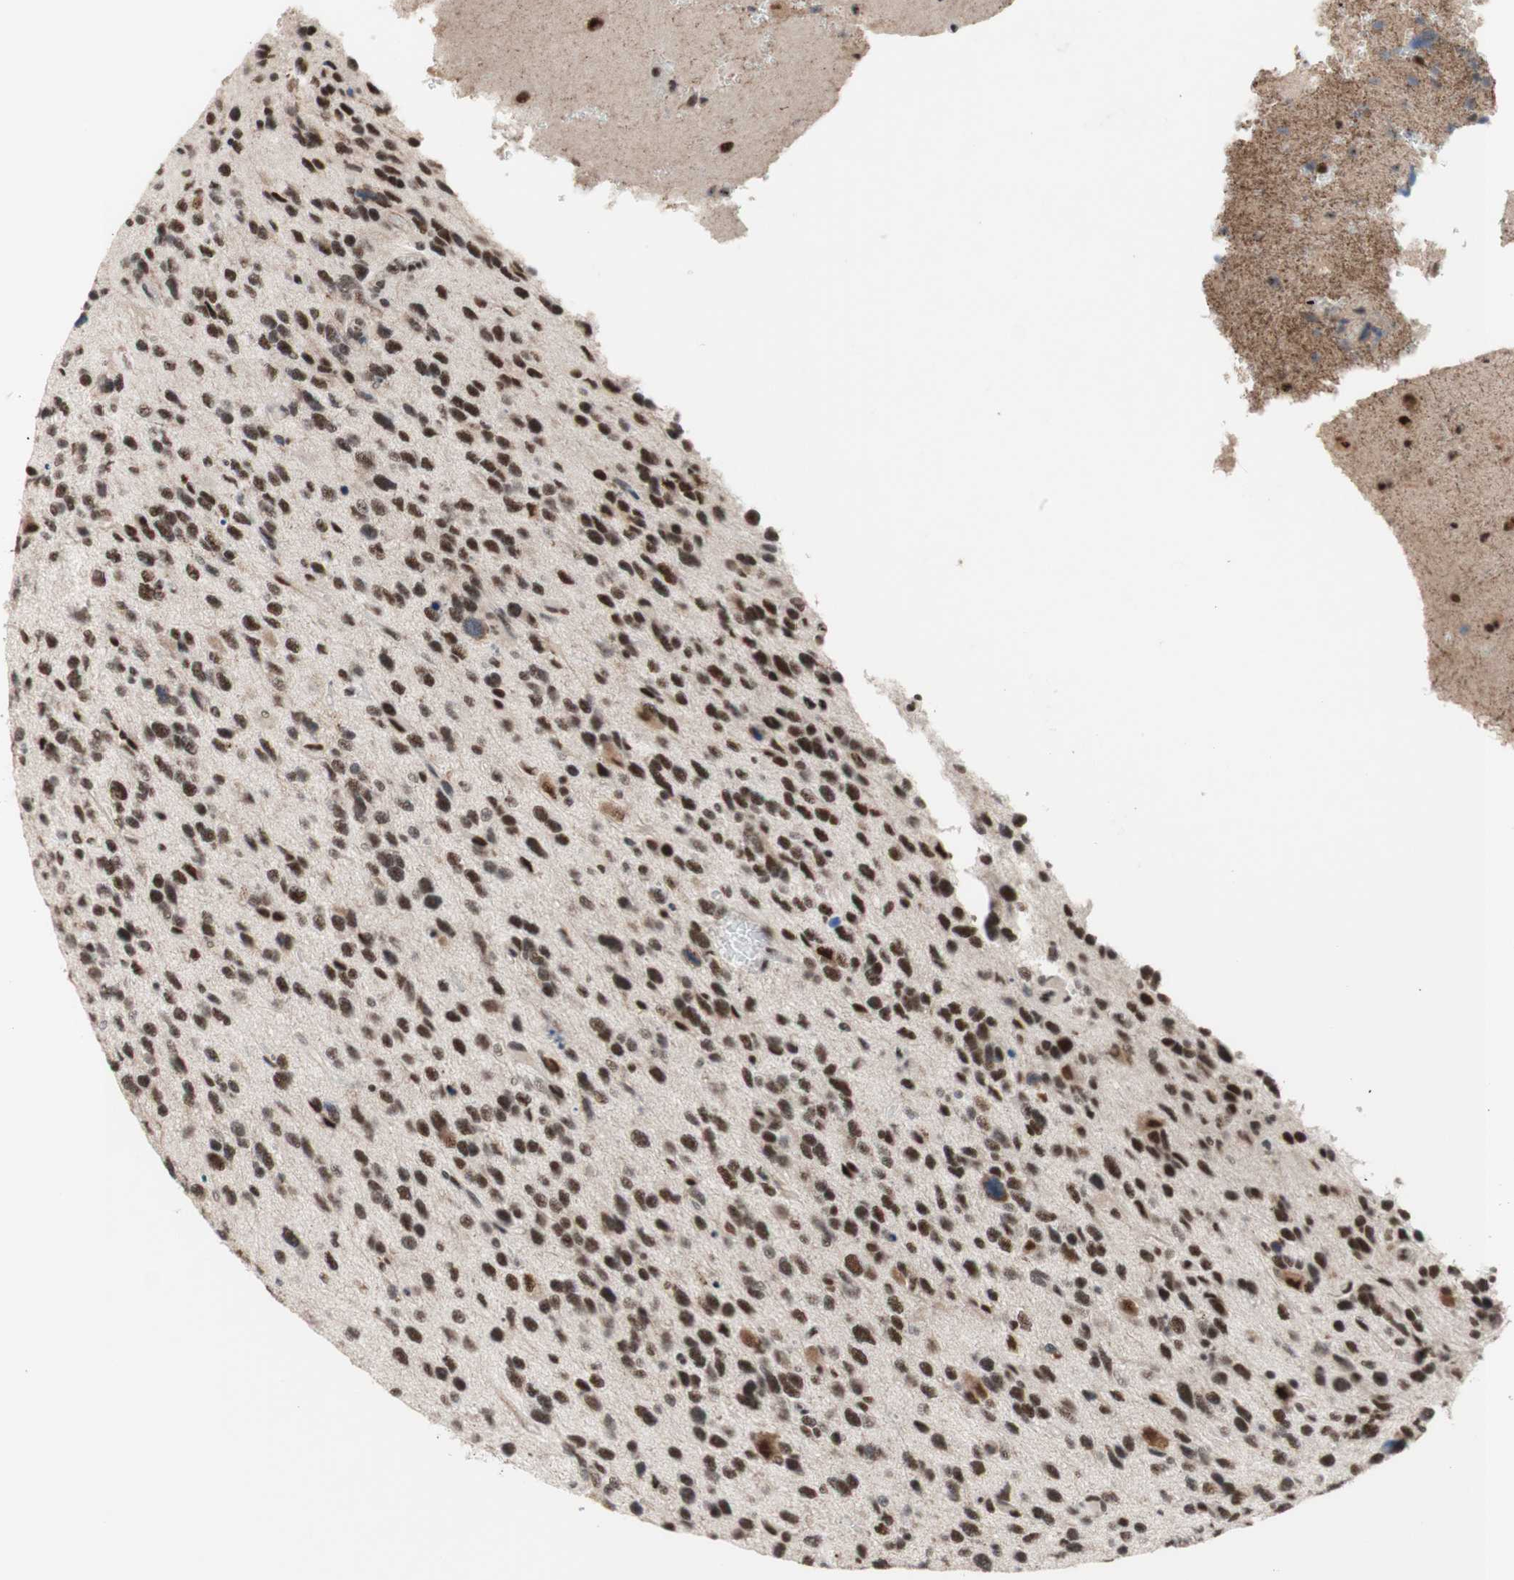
{"staining": {"intensity": "strong", "quantity": ">75%", "location": "nuclear"}, "tissue": "glioma", "cell_type": "Tumor cells", "image_type": "cancer", "snomed": [{"axis": "morphology", "description": "Glioma, malignant, High grade"}, {"axis": "topography", "description": "Brain"}], "caption": "High-power microscopy captured an immunohistochemistry (IHC) micrograph of malignant glioma (high-grade), revealing strong nuclear staining in approximately >75% of tumor cells.", "gene": "PRPF19", "patient": {"sex": "female", "age": 58}}